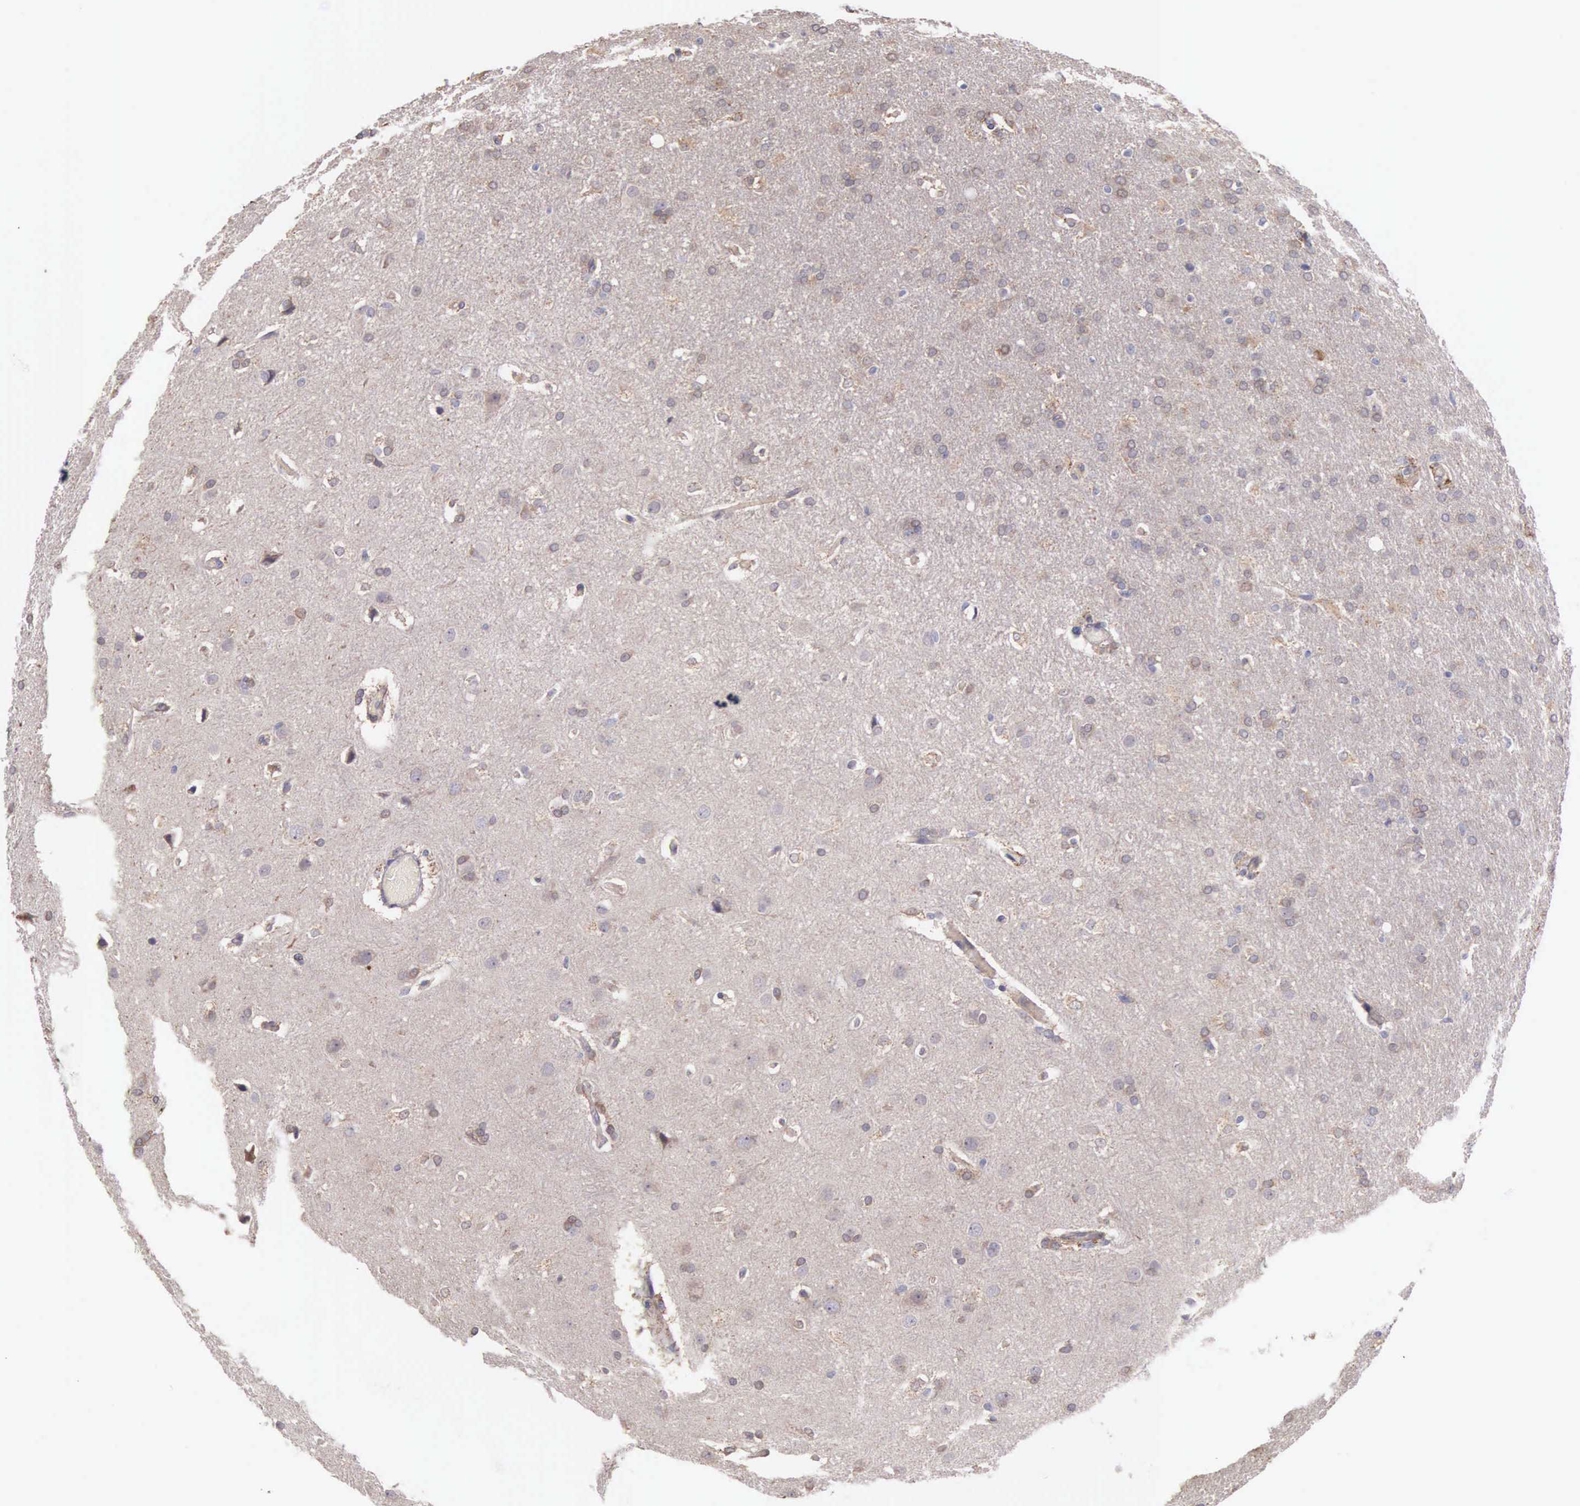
{"staining": {"intensity": "weak", "quantity": "<25%", "location": "cytoplasmic/membranous"}, "tissue": "glioma", "cell_type": "Tumor cells", "image_type": "cancer", "snomed": [{"axis": "morphology", "description": "Glioma, malignant, High grade"}, {"axis": "topography", "description": "Brain"}], "caption": "IHC of glioma exhibits no positivity in tumor cells. The staining is performed using DAB brown chromogen with nuclei counter-stained in using hematoxylin.", "gene": "PIR", "patient": {"sex": "male", "age": 68}}